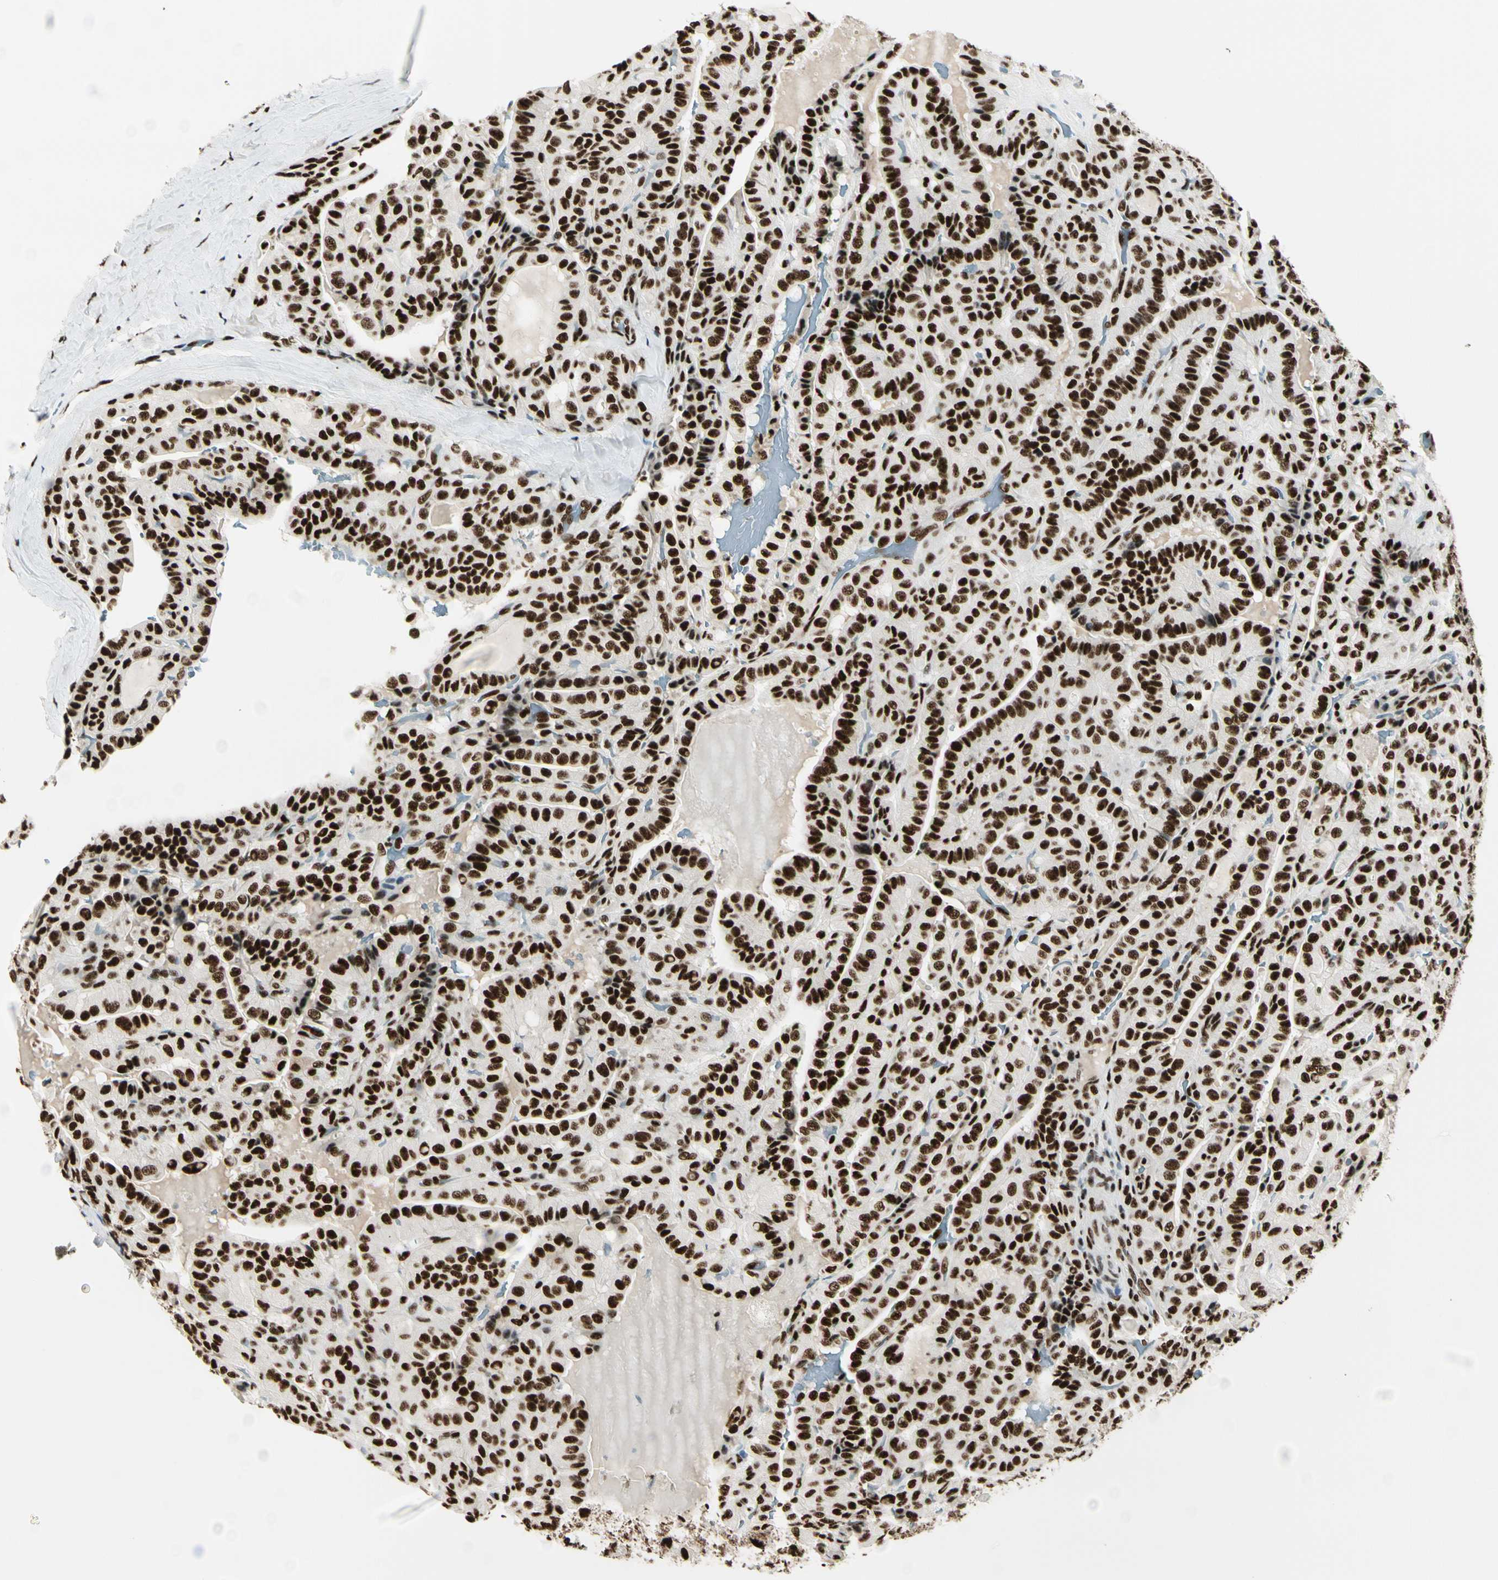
{"staining": {"intensity": "strong", "quantity": ">75%", "location": "nuclear"}, "tissue": "thyroid cancer", "cell_type": "Tumor cells", "image_type": "cancer", "snomed": [{"axis": "morphology", "description": "Papillary adenocarcinoma, NOS"}, {"axis": "topography", "description": "Thyroid gland"}], "caption": "This histopathology image shows IHC staining of human thyroid cancer (papillary adenocarcinoma), with high strong nuclear expression in about >75% of tumor cells.", "gene": "CCAR1", "patient": {"sex": "male", "age": 77}}